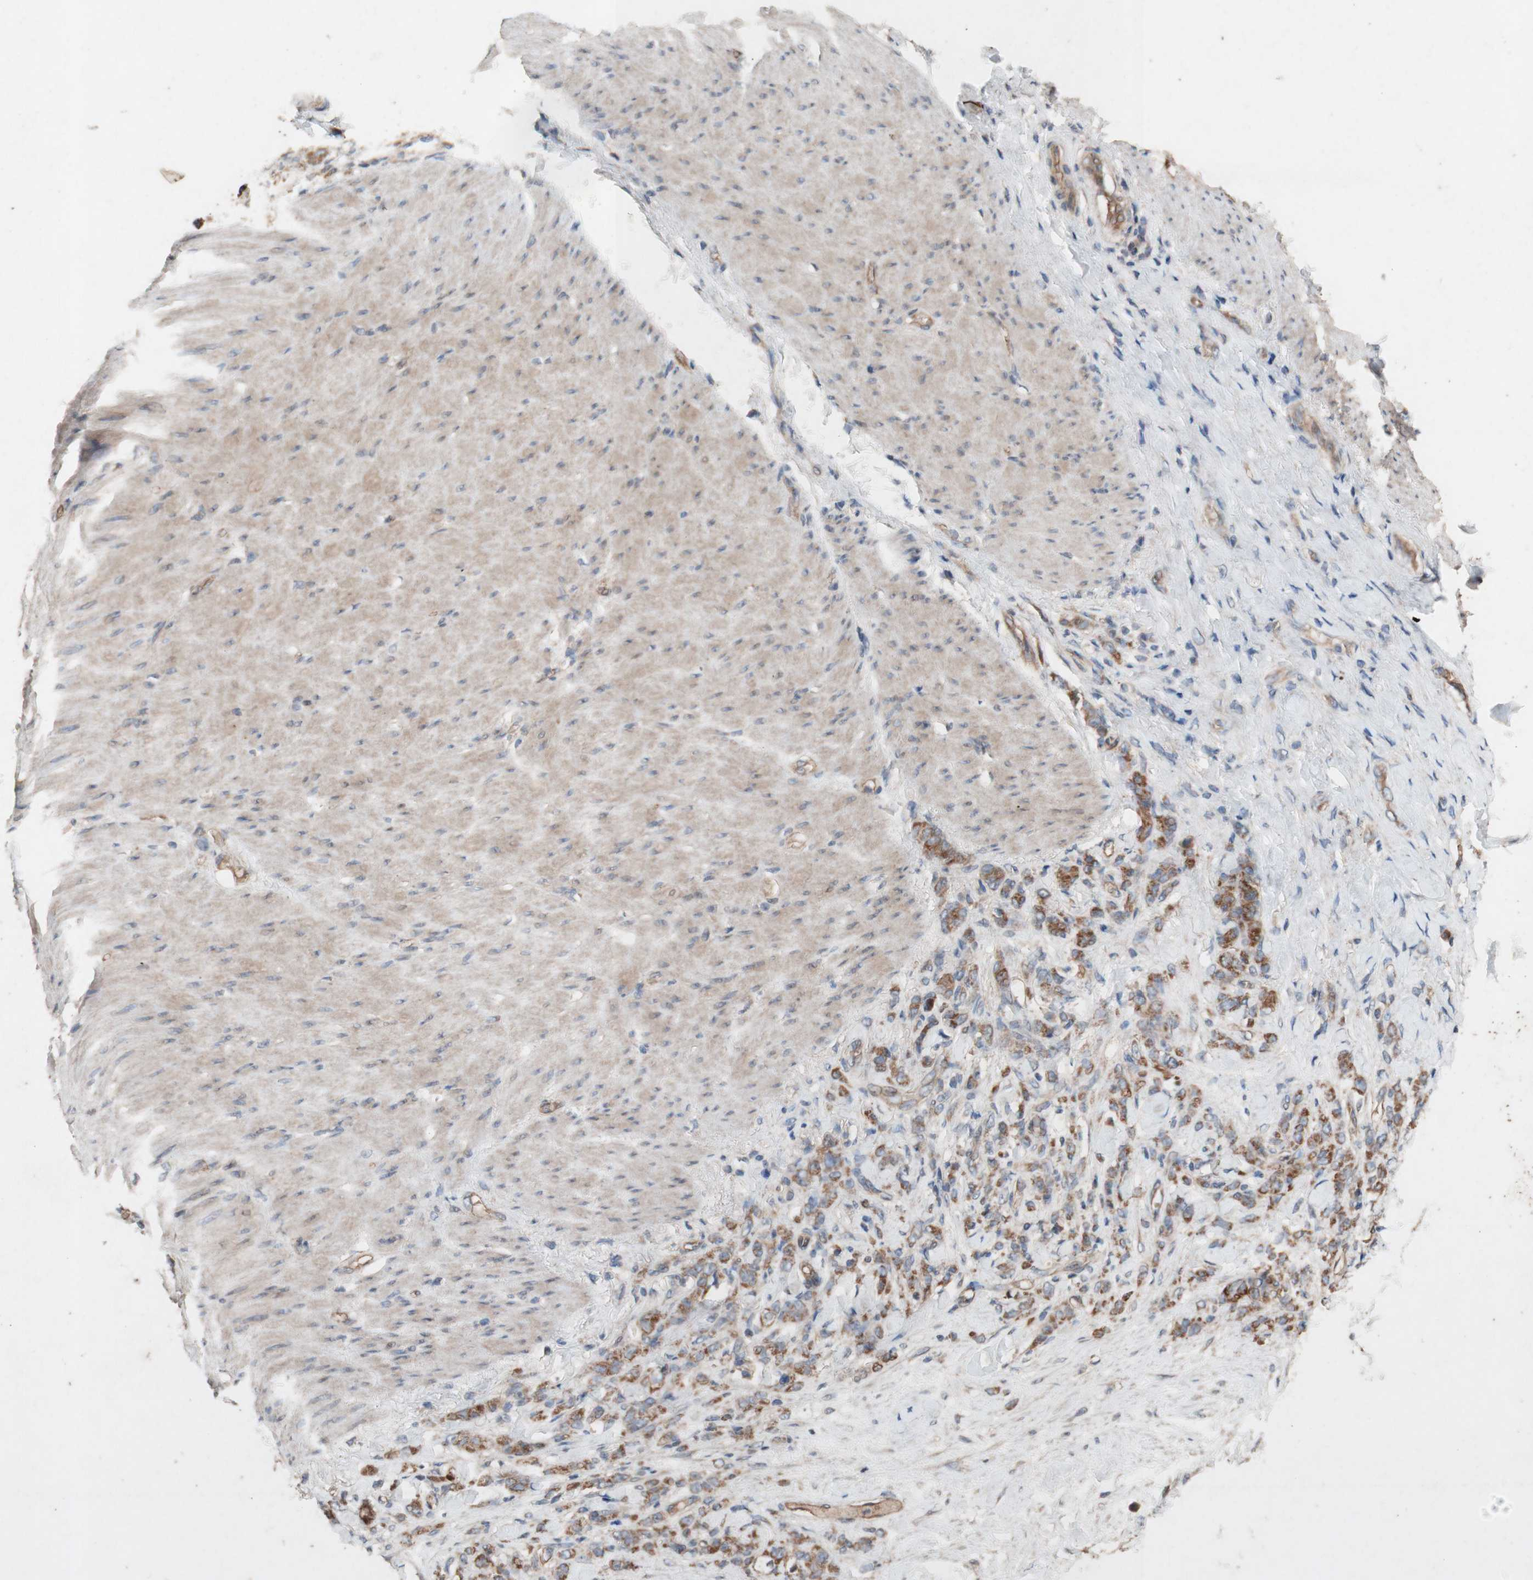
{"staining": {"intensity": "moderate", "quantity": ">75%", "location": "cytoplasmic/membranous"}, "tissue": "stomach cancer", "cell_type": "Tumor cells", "image_type": "cancer", "snomed": [{"axis": "morphology", "description": "Adenocarcinoma, NOS"}, {"axis": "topography", "description": "Stomach"}], "caption": "Brown immunohistochemical staining in human stomach adenocarcinoma shows moderate cytoplasmic/membranous staining in approximately >75% of tumor cells.", "gene": "TST", "patient": {"sex": "male", "age": 82}}